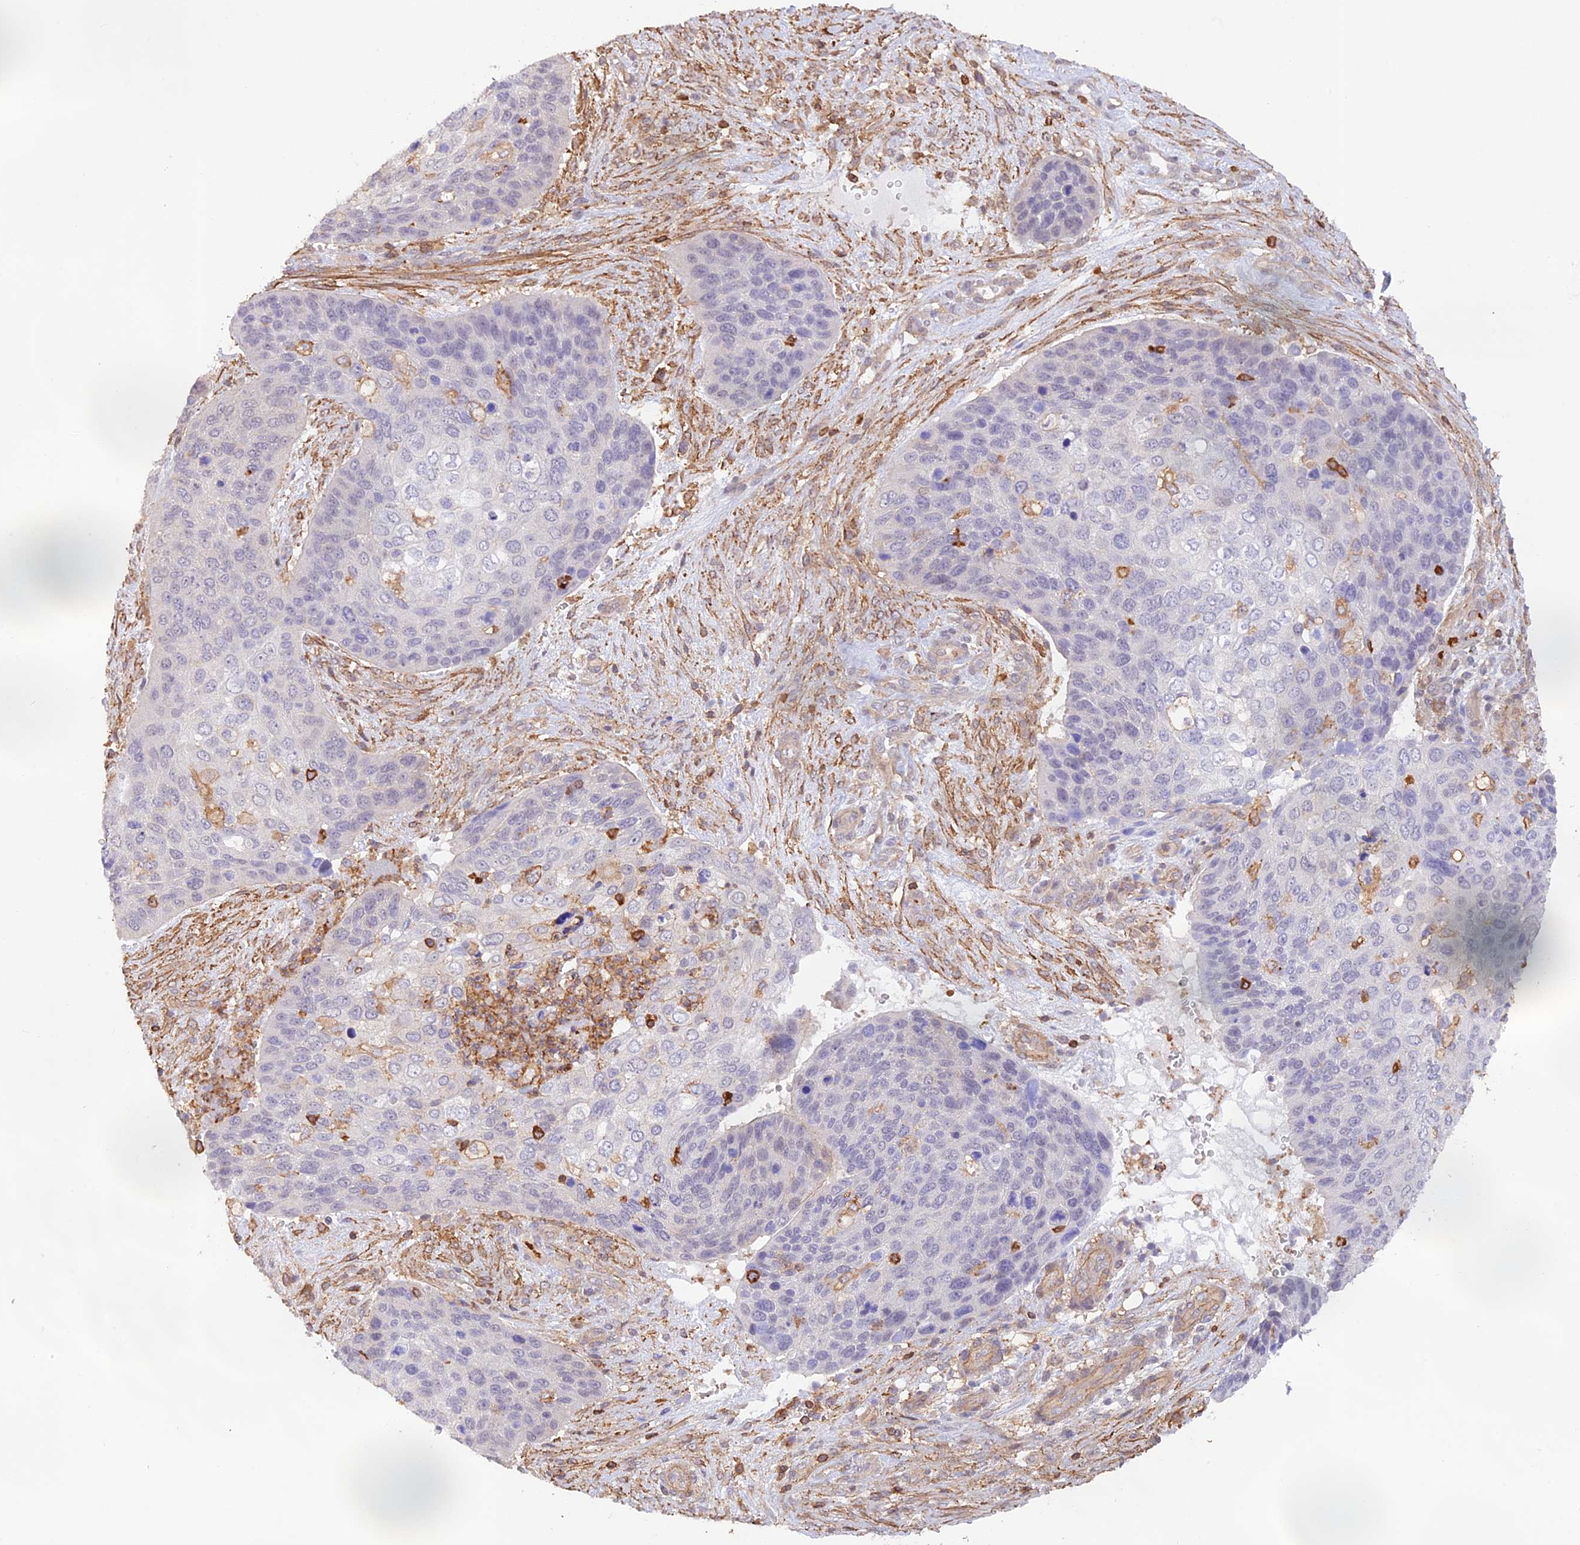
{"staining": {"intensity": "negative", "quantity": "none", "location": "none"}, "tissue": "skin cancer", "cell_type": "Tumor cells", "image_type": "cancer", "snomed": [{"axis": "morphology", "description": "Basal cell carcinoma"}, {"axis": "topography", "description": "Skin"}], "caption": "IHC photomicrograph of neoplastic tissue: skin cancer (basal cell carcinoma) stained with DAB (3,3'-diaminobenzidine) reveals no significant protein expression in tumor cells.", "gene": "DENND1C", "patient": {"sex": "female", "age": 74}}